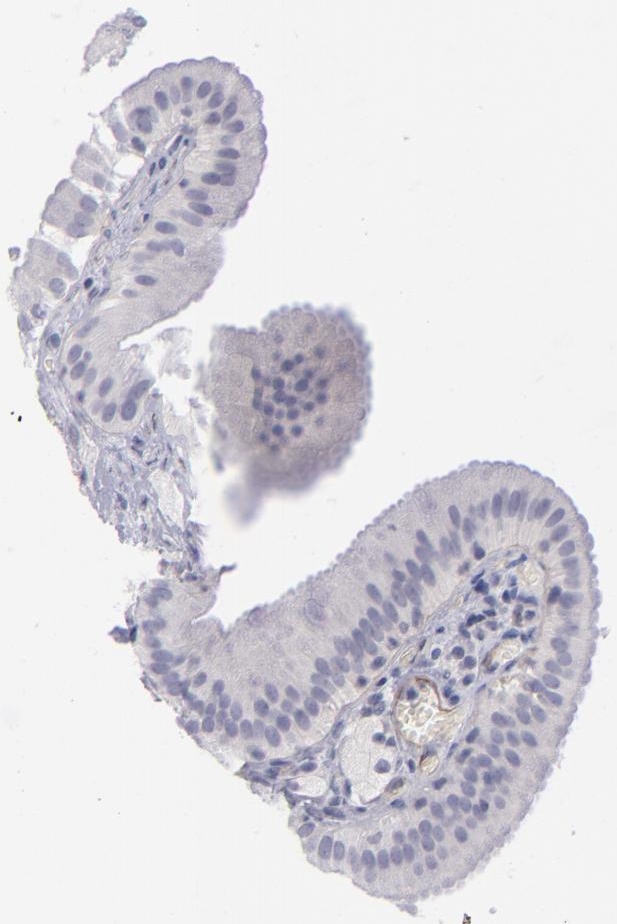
{"staining": {"intensity": "negative", "quantity": "none", "location": "none"}, "tissue": "gallbladder", "cell_type": "Glandular cells", "image_type": "normal", "snomed": [{"axis": "morphology", "description": "Normal tissue, NOS"}, {"axis": "topography", "description": "Gallbladder"}], "caption": "Glandular cells show no significant protein expression in benign gallbladder. (DAB (3,3'-diaminobenzidine) immunohistochemistry with hematoxylin counter stain).", "gene": "ITGB4", "patient": {"sex": "female", "age": 24}}